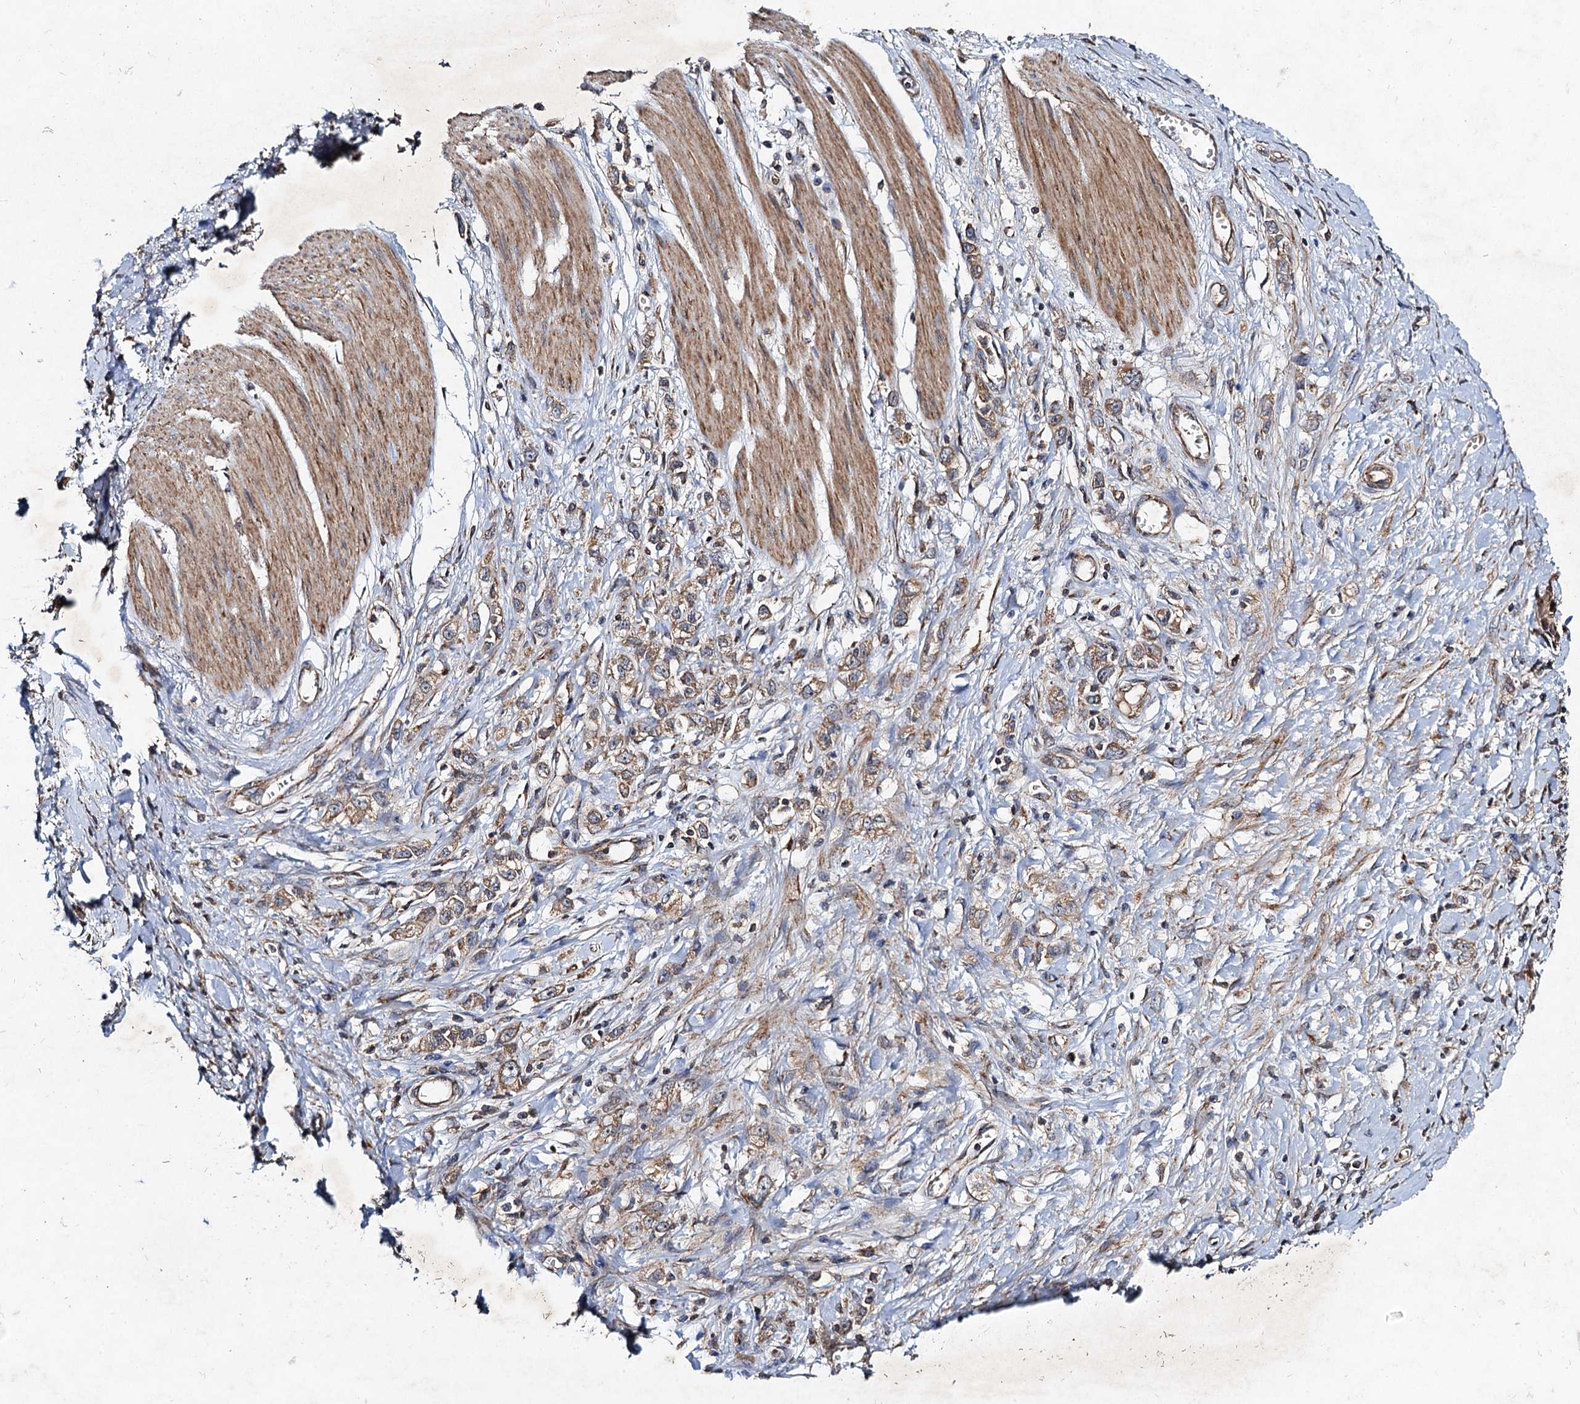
{"staining": {"intensity": "weak", "quantity": ">75%", "location": "cytoplasmic/membranous"}, "tissue": "stomach cancer", "cell_type": "Tumor cells", "image_type": "cancer", "snomed": [{"axis": "morphology", "description": "Adenocarcinoma, NOS"}, {"axis": "topography", "description": "Stomach"}], "caption": "A brown stain shows weak cytoplasmic/membranous expression of a protein in adenocarcinoma (stomach) tumor cells.", "gene": "NDUFA13", "patient": {"sex": "female", "age": 76}}